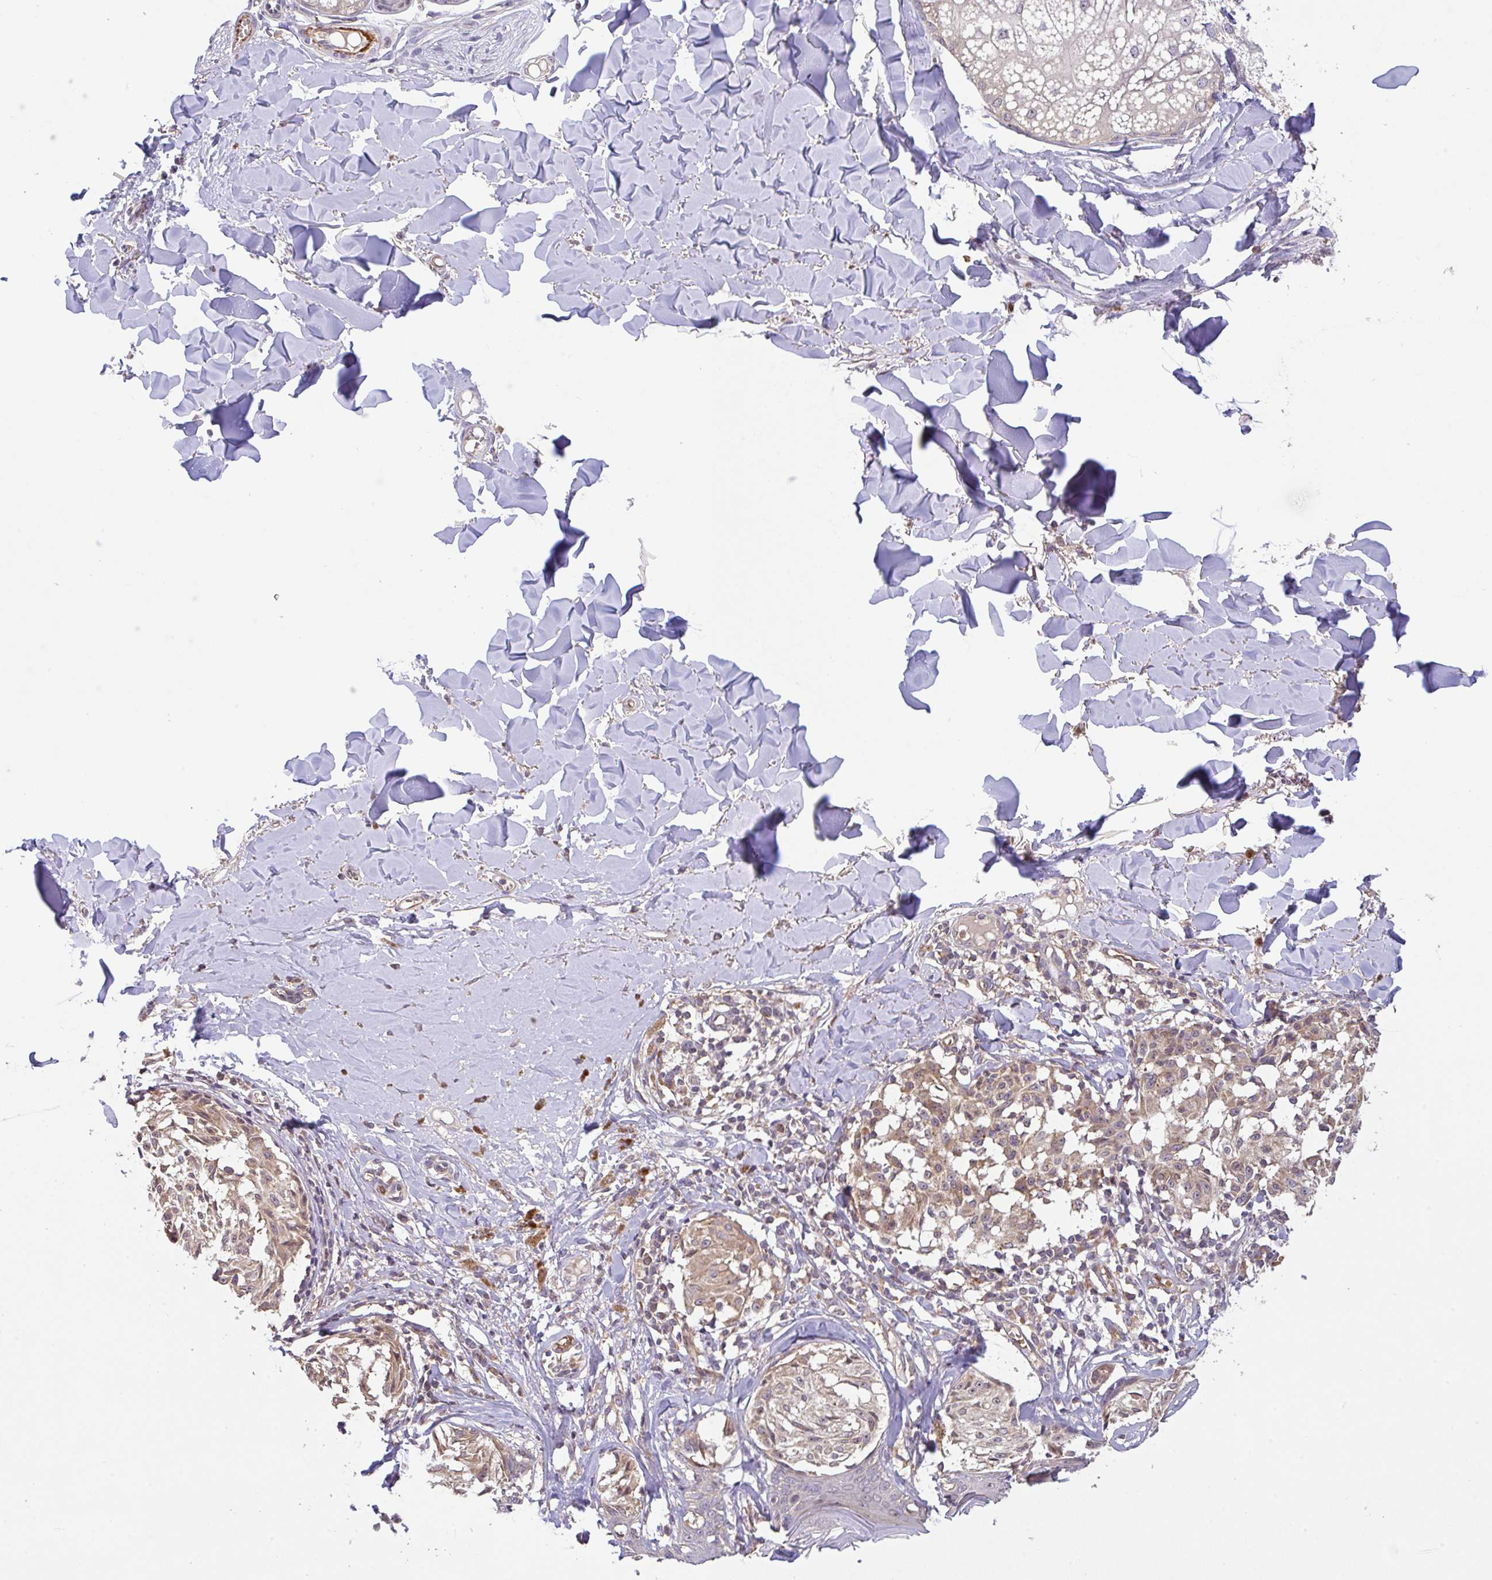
{"staining": {"intensity": "weak", "quantity": "25%-75%", "location": "cytoplasmic/membranous"}, "tissue": "melanoma", "cell_type": "Tumor cells", "image_type": "cancer", "snomed": [{"axis": "morphology", "description": "Malignant melanoma, NOS"}, {"axis": "topography", "description": "Skin"}], "caption": "Immunohistochemistry (IHC) (DAB) staining of human malignant melanoma shows weak cytoplasmic/membranous protein positivity in about 25%-75% of tumor cells. The staining is performed using DAB (3,3'-diaminobenzidine) brown chromogen to label protein expression. The nuclei are counter-stained blue using hematoxylin.", "gene": "C1QTNF9B", "patient": {"sex": "female", "age": 43}}